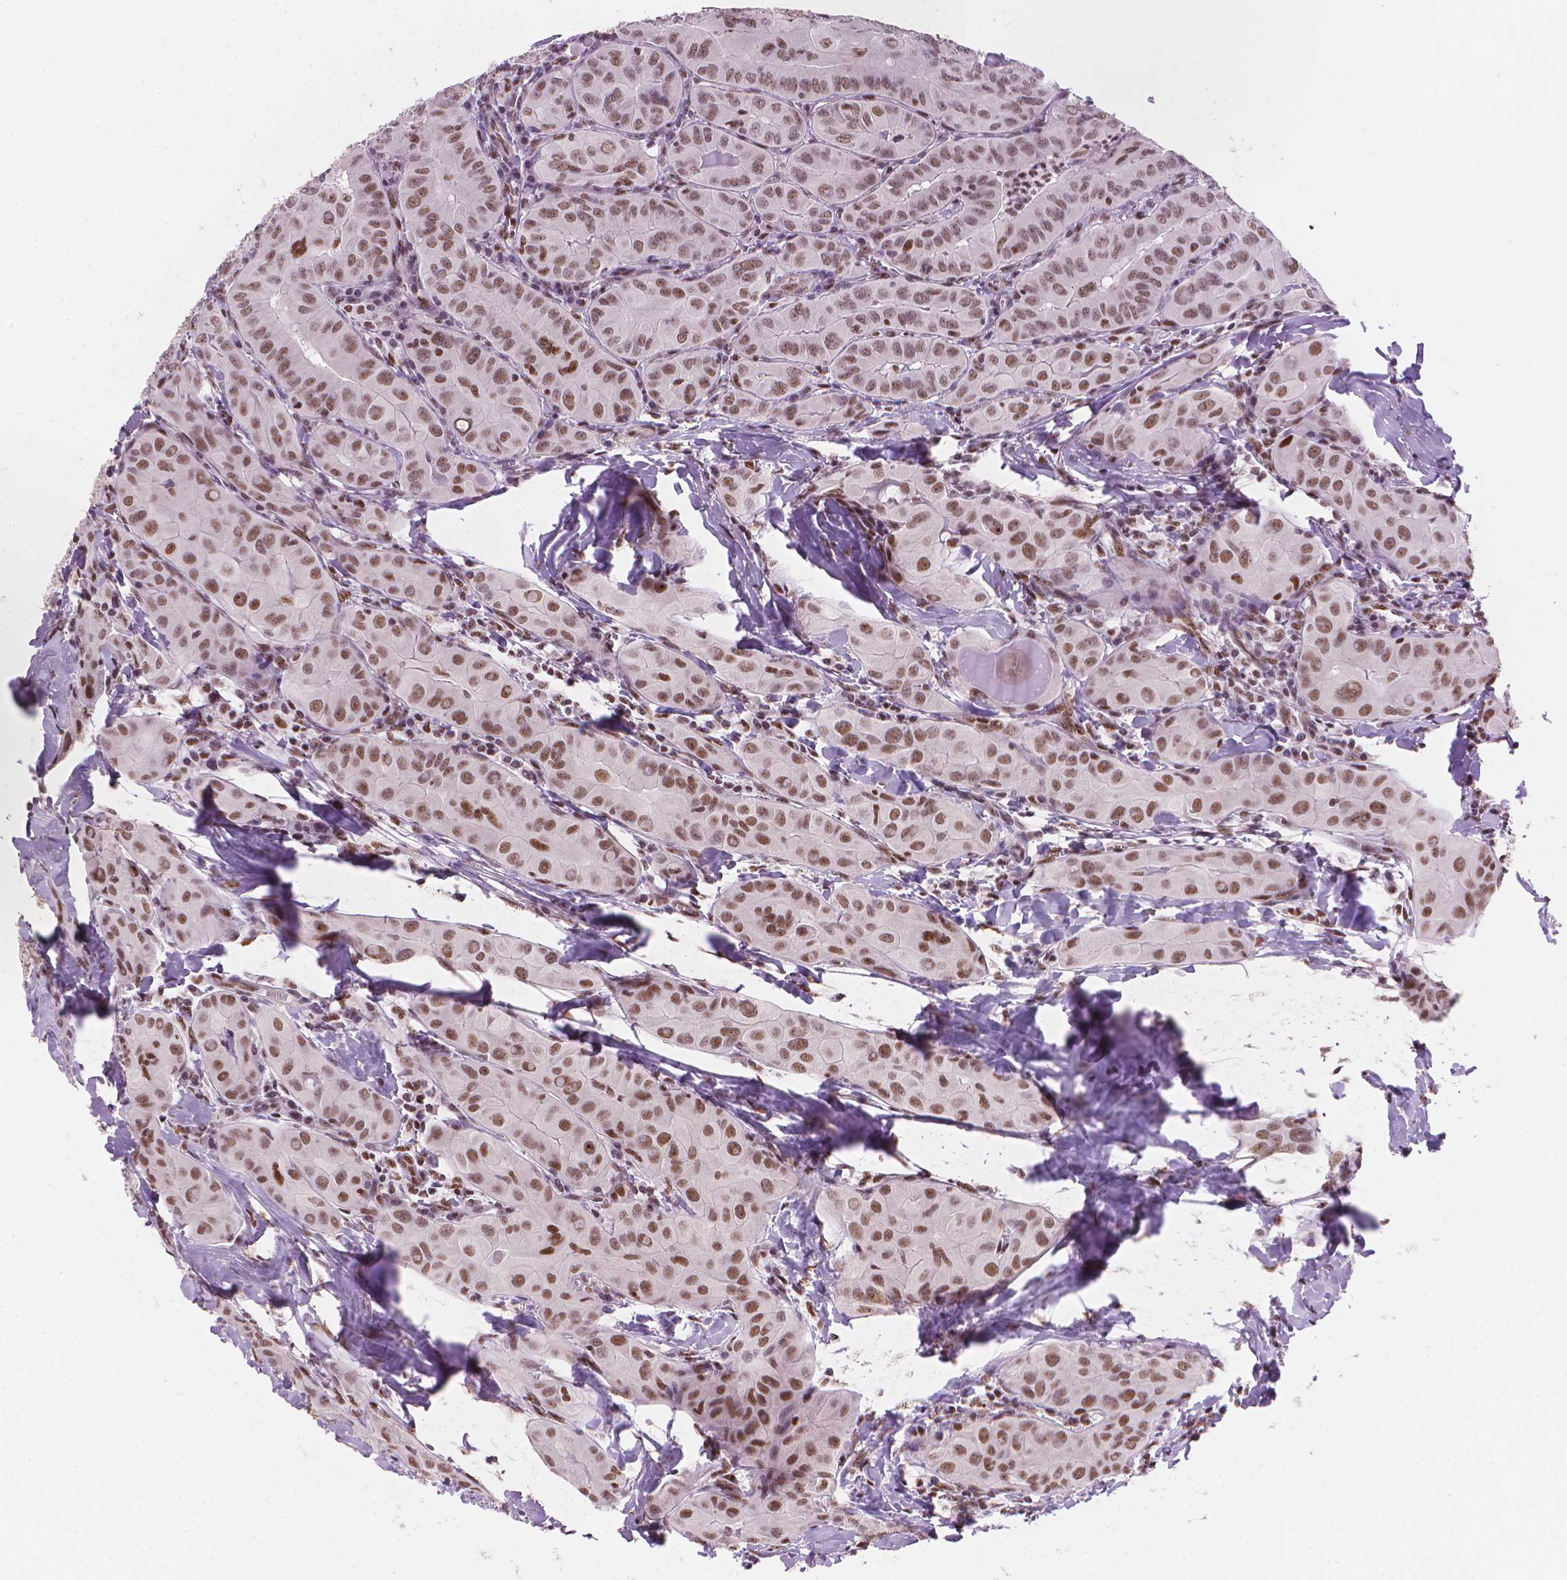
{"staining": {"intensity": "moderate", "quantity": ">75%", "location": "nuclear"}, "tissue": "thyroid cancer", "cell_type": "Tumor cells", "image_type": "cancer", "snomed": [{"axis": "morphology", "description": "Papillary adenocarcinoma, NOS"}, {"axis": "topography", "description": "Thyroid gland"}], "caption": "Moderate nuclear protein expression is identified in approximately >75% of tumor cells in thyroid papillary adenocarcinoma. (Brightfield microscopy of DAB IHC at high magnification).", "gene": "UBN1", "patient": {"sex": "female", "age": 37}}